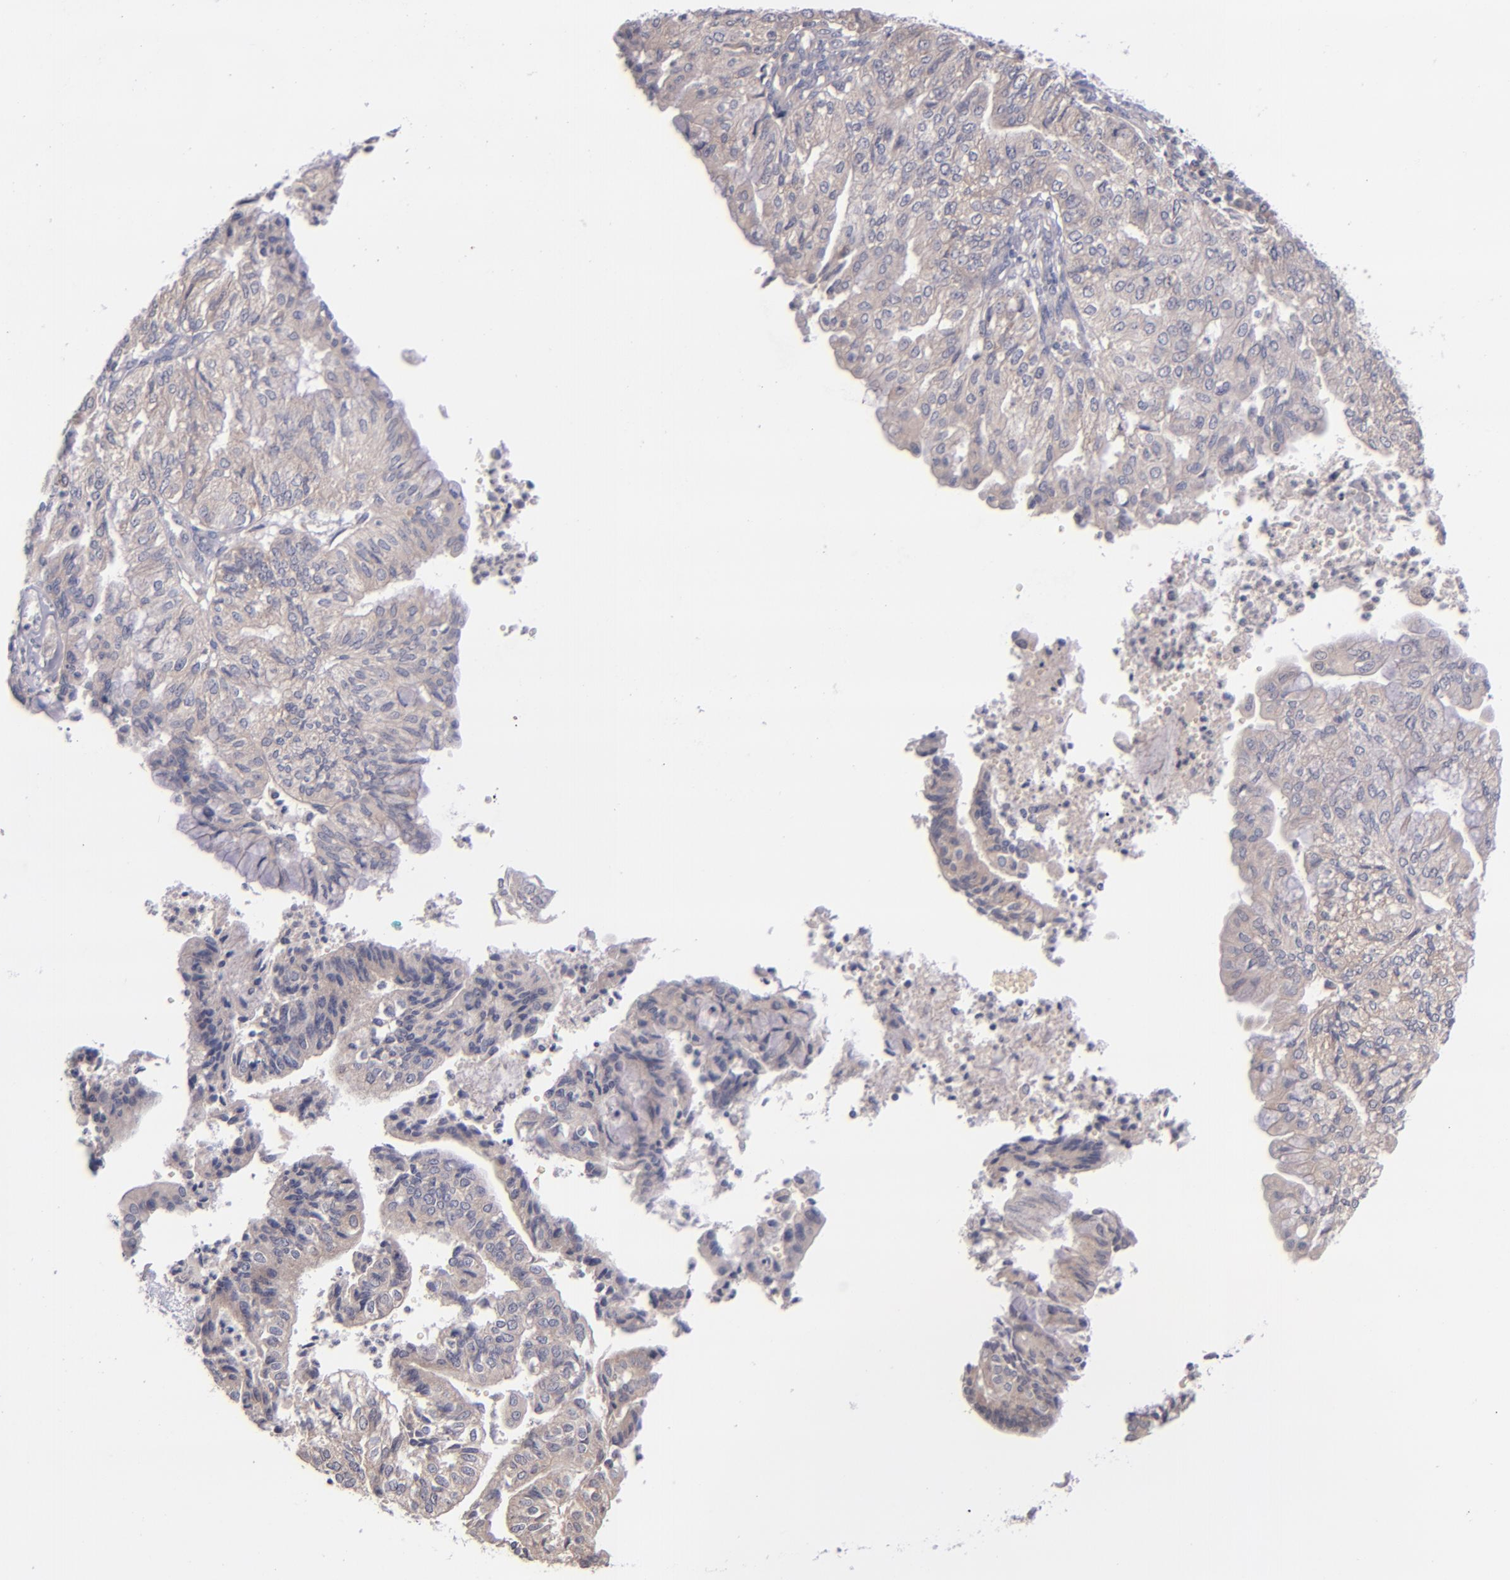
{"staining": {"intensity": "negative", "quantity": "none", "location": "none"}, "tissue": "endometrial cancer", "cell_type": "Tumor cells", "image_type": "cancer", "snomed": [{"axis": "morphology", "description": "Adenocarcinoma, NOS"}, {"axis": "topography", "description": "Endometrium"}], "caption": "Tumor cells are negative for brown protein staining in endometrial cancer (adenocarcinoma).", "gene": "TSC2", "patient": {"sex": "female", "age": 59}}